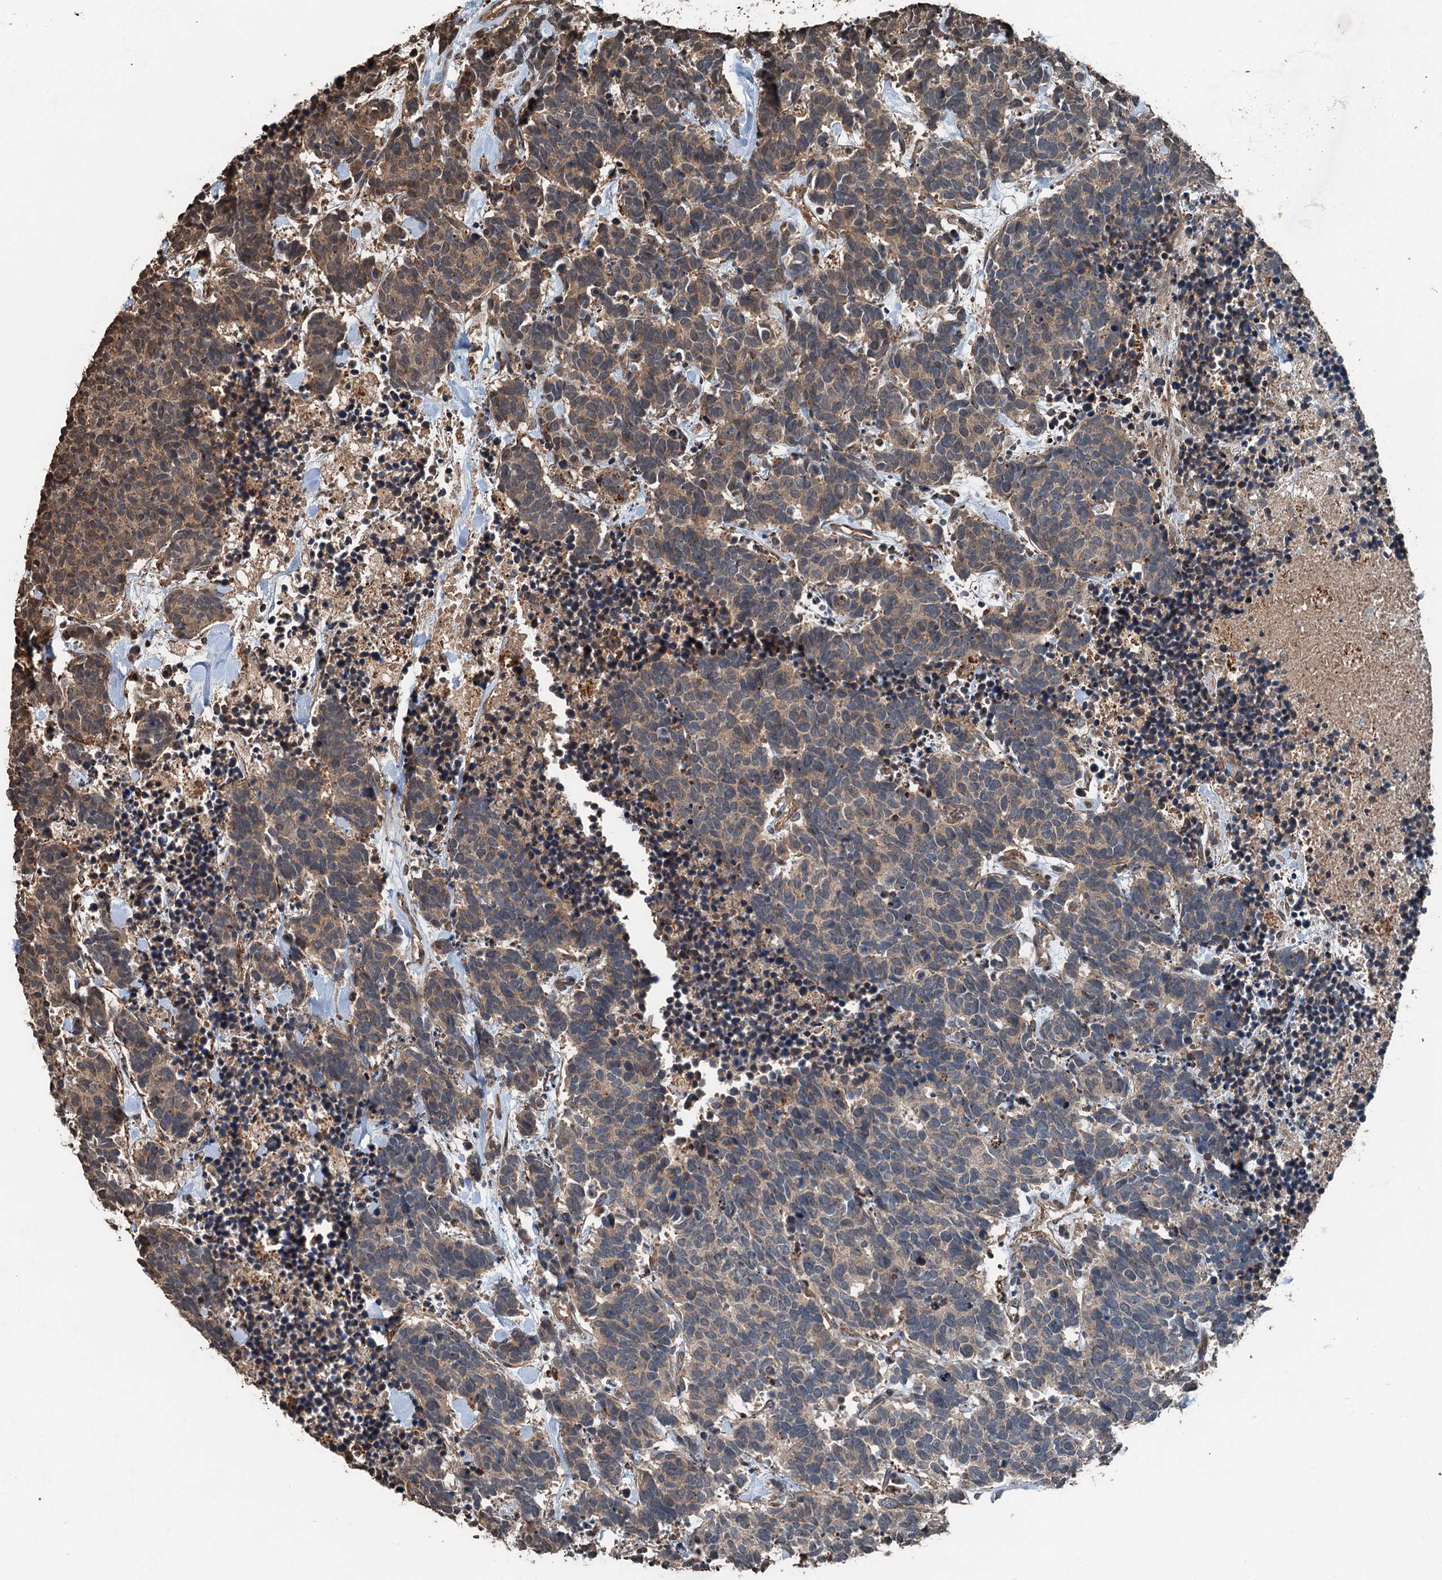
{"staining": {"intensity": "weak", "quantity": ">75%", "location": "cytoplasmic/membranous"}, "tissue": "carcinoid", "cell_type": "Tumor cells", "image_type": "cancer", "snomed": [{"axis": "morphology", "description": "Carcinoma, NOS"}, {"axis": "morphology", "description": "Carcinoid, malignant, NOS"}, {"axis": "topography", "description": "Prostate"}], "caption": "Weak cytoplasmic/membranous expression is present in approximately >75% of tumor cells in carcinoid. Using DAB (brown) and hematoxylin (blue) stains, captured at high magnification using brightfield microscopy.", "gene": "TCTN1", "patient": {"sex": "male", "age": 57}}